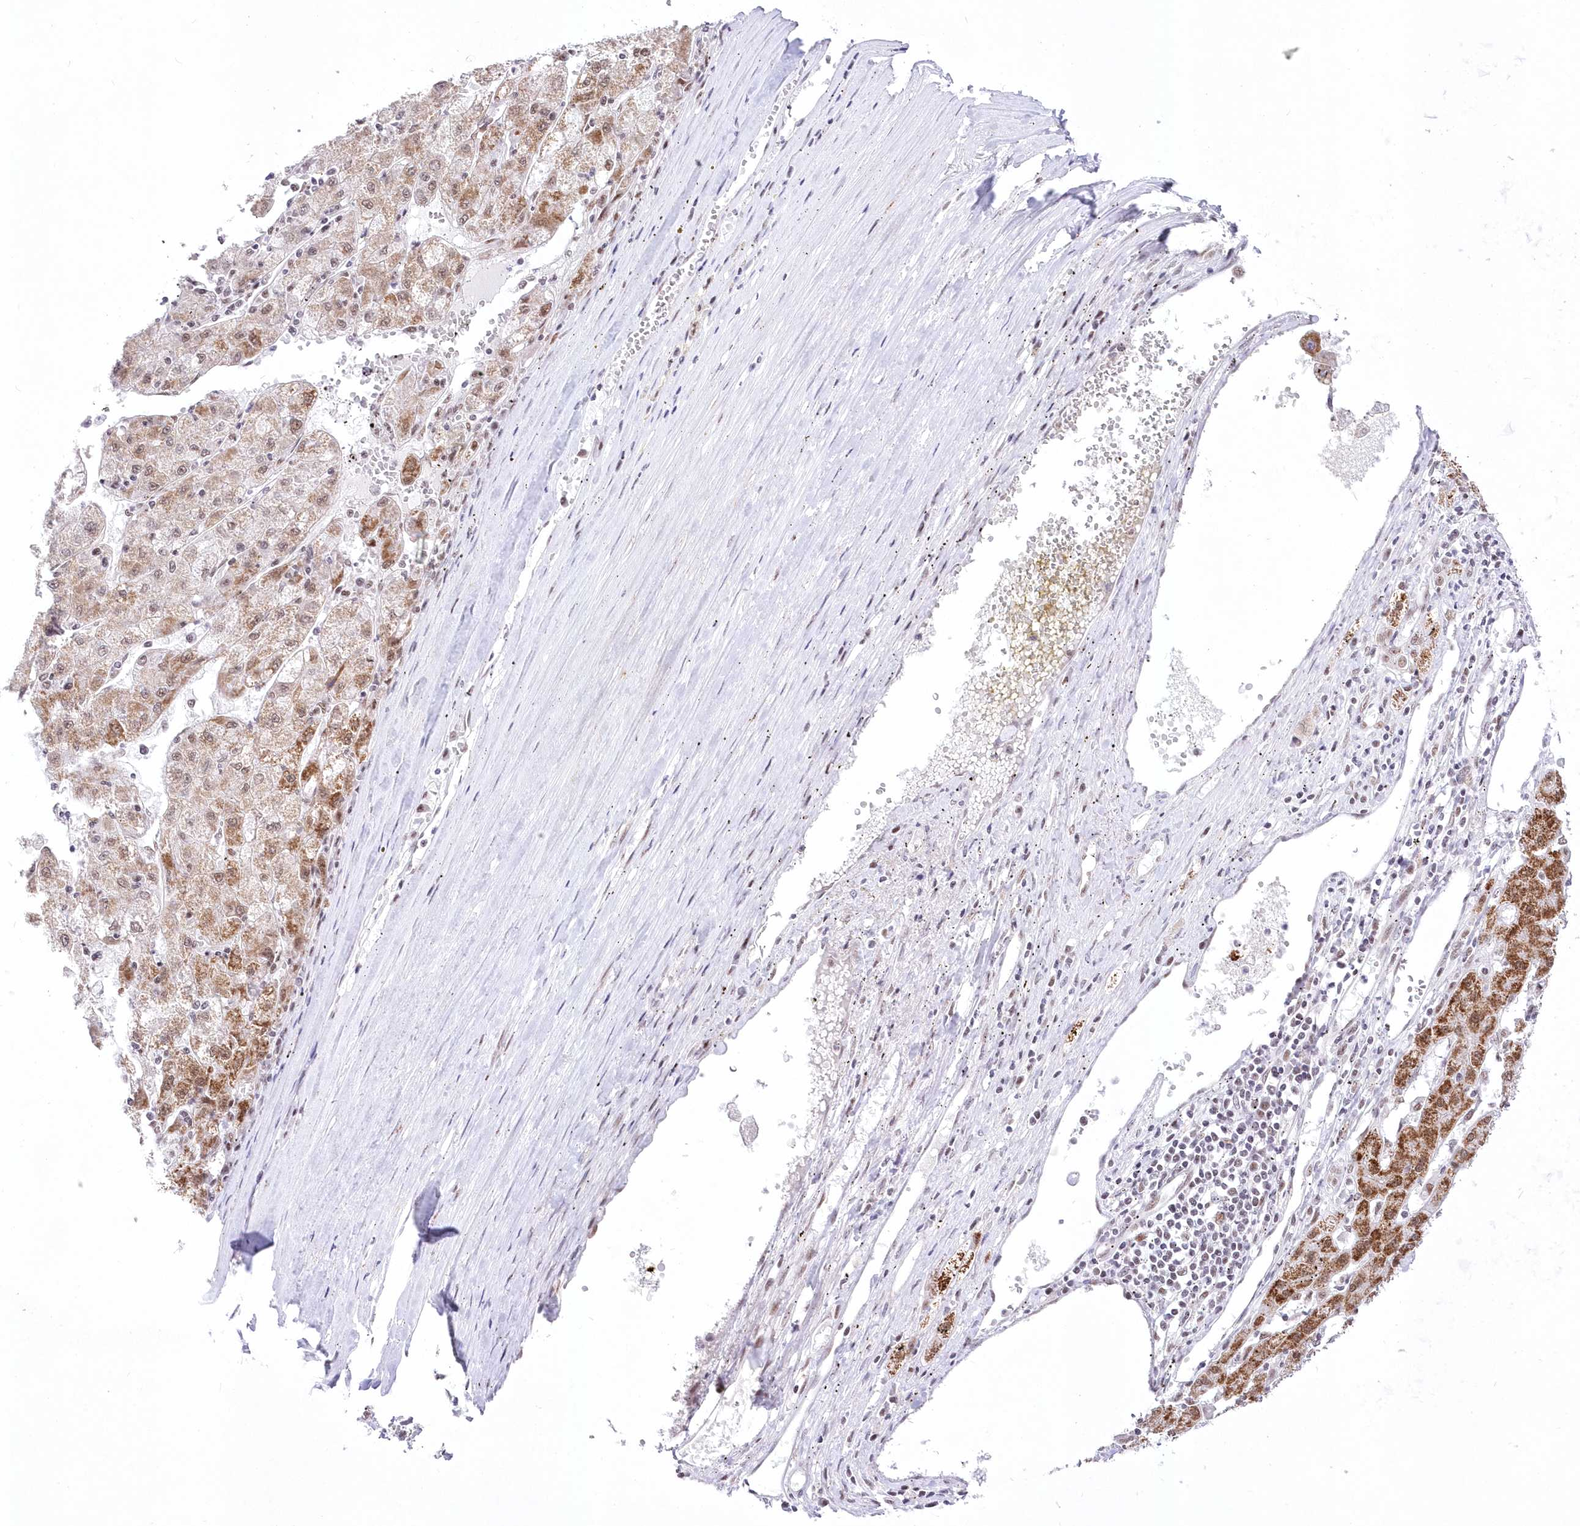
{"staining": {"intensity": "moderate", "quantity": "<25%", "location": "cytoplasmic/membranous,nuclear"}, "tissue": "liver cancer", "cell_type": "Tumor cells", "image_type": "cancer", "snomed": [{"axis": "morphology", "description": "Carcinoma, Hepatocellular, NOS"}, {"axis": "topography", "description": "Liver"}], "caption": "A high-resolution image shows immunohistochemistry (IHC) staining of liver cancer, which reveals moderate cytoplasmic/membranous and nuclear staining in about <25% of tumor cells. (brown staining indicates protein expression, while blue staining denotes nuclei).", "gene": "NSUN2", "patient": {"sex": "male", "age": 72}}